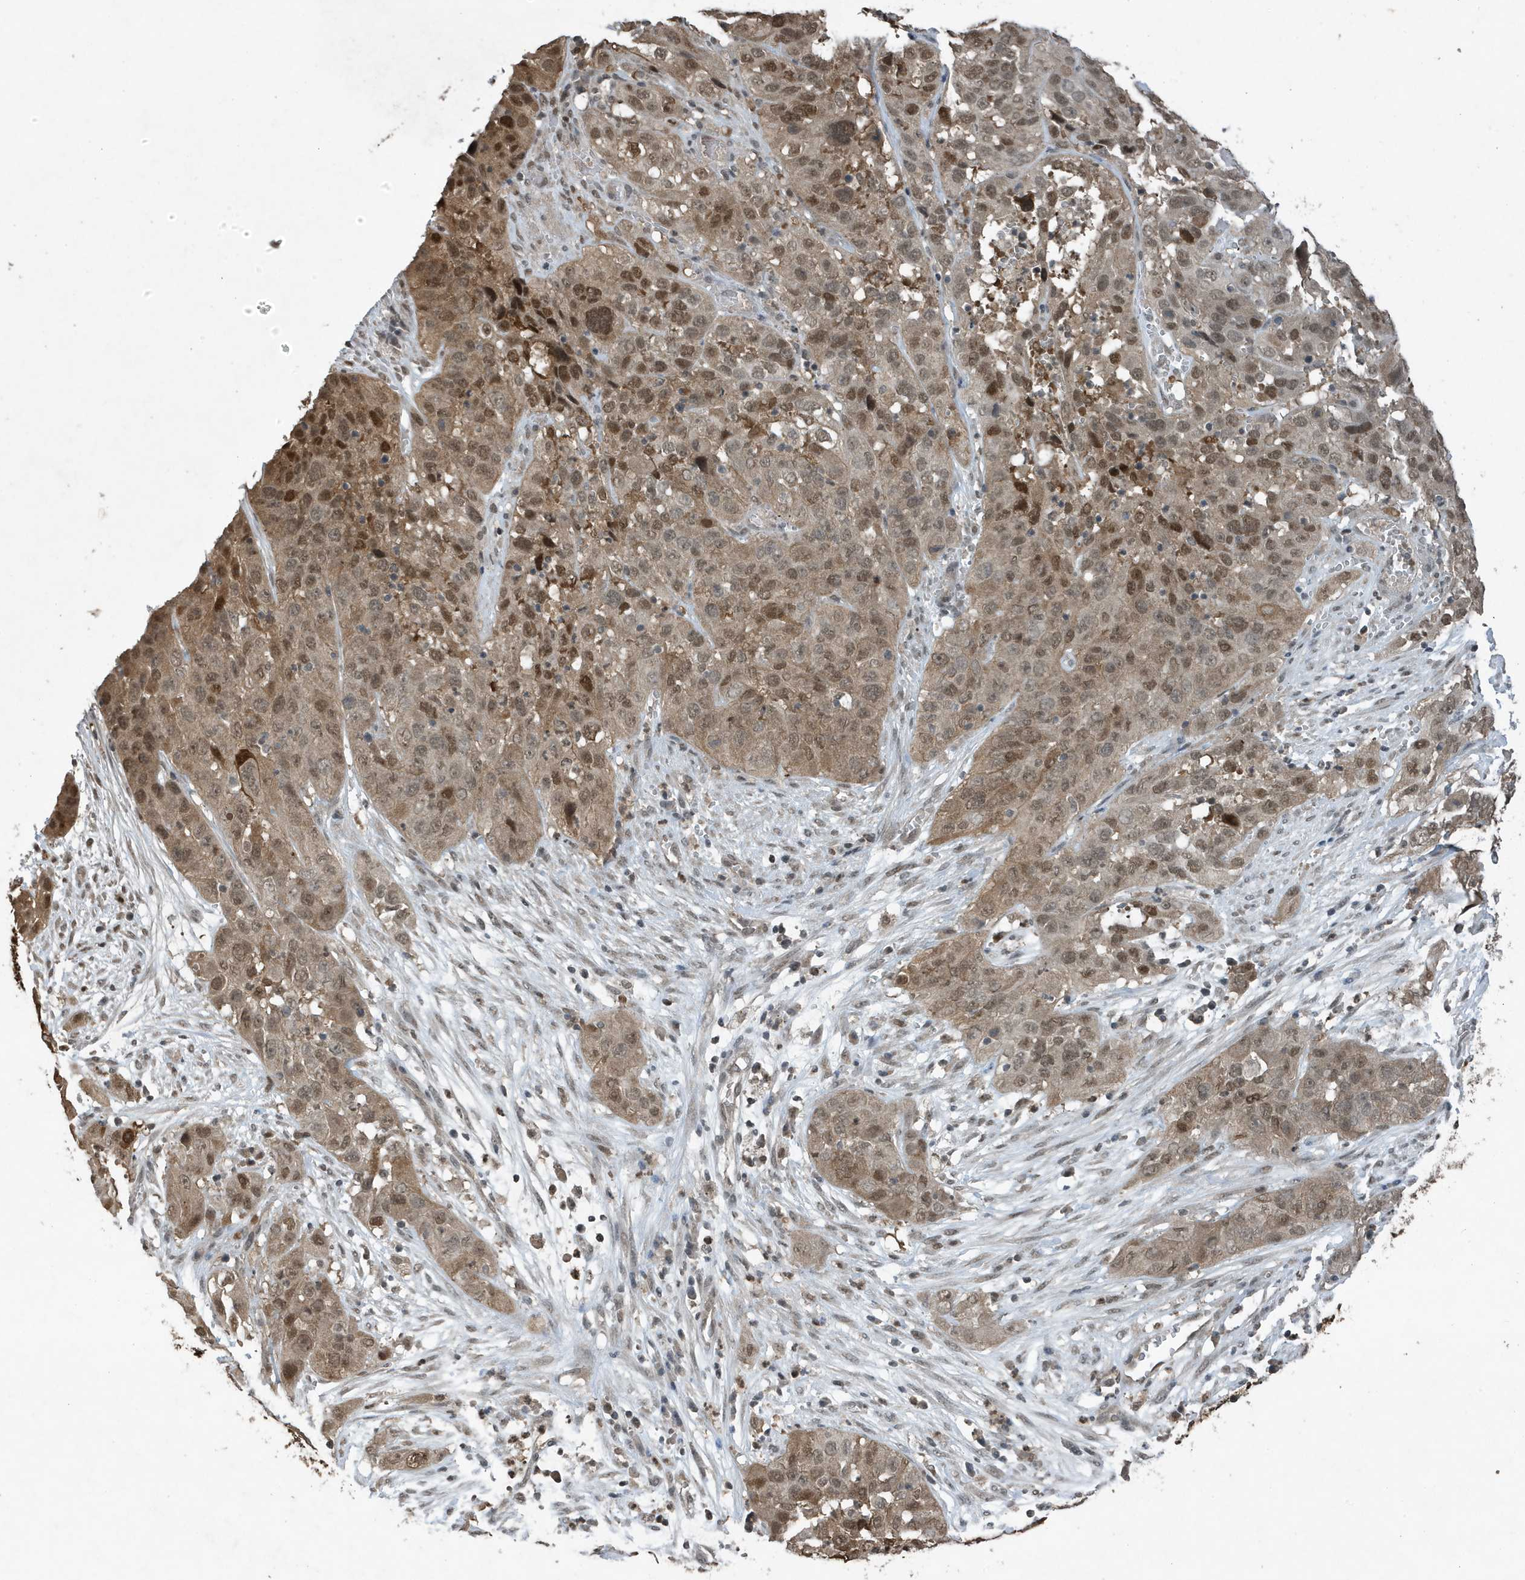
{"staining": {"intensity": "moderate", "quantity": ">75%", "location": "cytoplasmic/membranous,nuclear"}, "tissue": "cervical cancer", "cell_type": "Tumor cells", "image_type": "cancer", "snomed": [{"axis": "morphology", "description": "Squamous cell carcinoma, NOS"}, {"axis": "topography", "description": "Cervix"}], "caption": "Protein expression analysis of human cervical cancer reveals moderate cytoplasmic/membranous and nuclear positivity in approximately >75% of tumor cells.", "gene": "HSPA1A", "patient": {"sex": "female", "age": 32}}